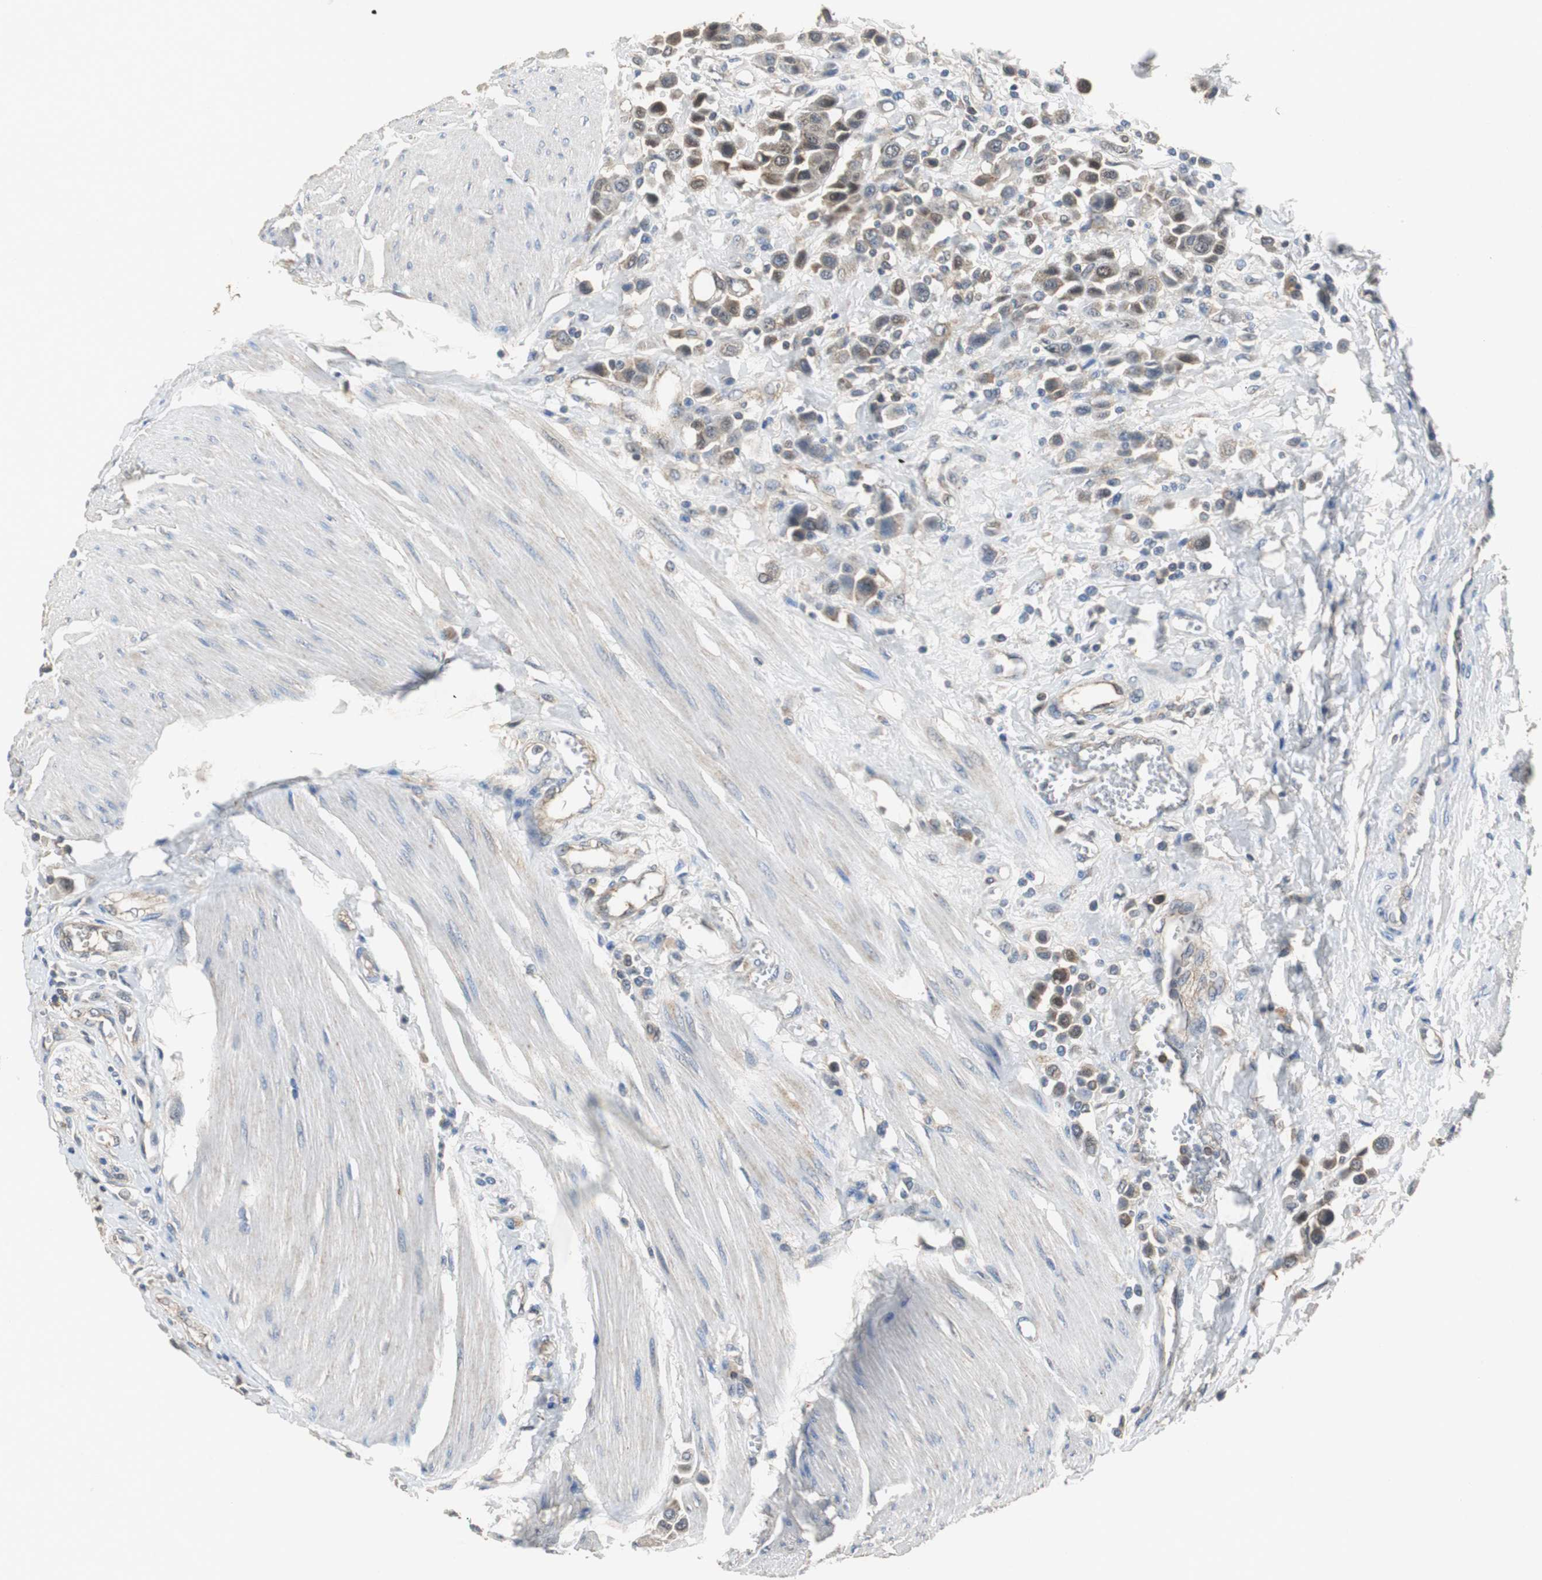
{"staining": {"intensity": "weak", "quantity": "25%-75%", "location": "cytoplasmic/membranous"}, "tissue": "urothelial cancer", "cell_type": "Tumor cells", "image_type": "cancer", "snomed": [{"axis": "morphology", "description": "Urothelial carcinoma, High grade"}, {"axis": "topography", "description": "Urinary bladder"}], "caption": "This micrograph displays immunohistochemistry staining of human urothelial cancer, with low weak cytoplasmic/membranous expression in about 25%-75% of tumor cells.", "gene": "VBP1", "patient": {"sex": "male", "age": 50}}